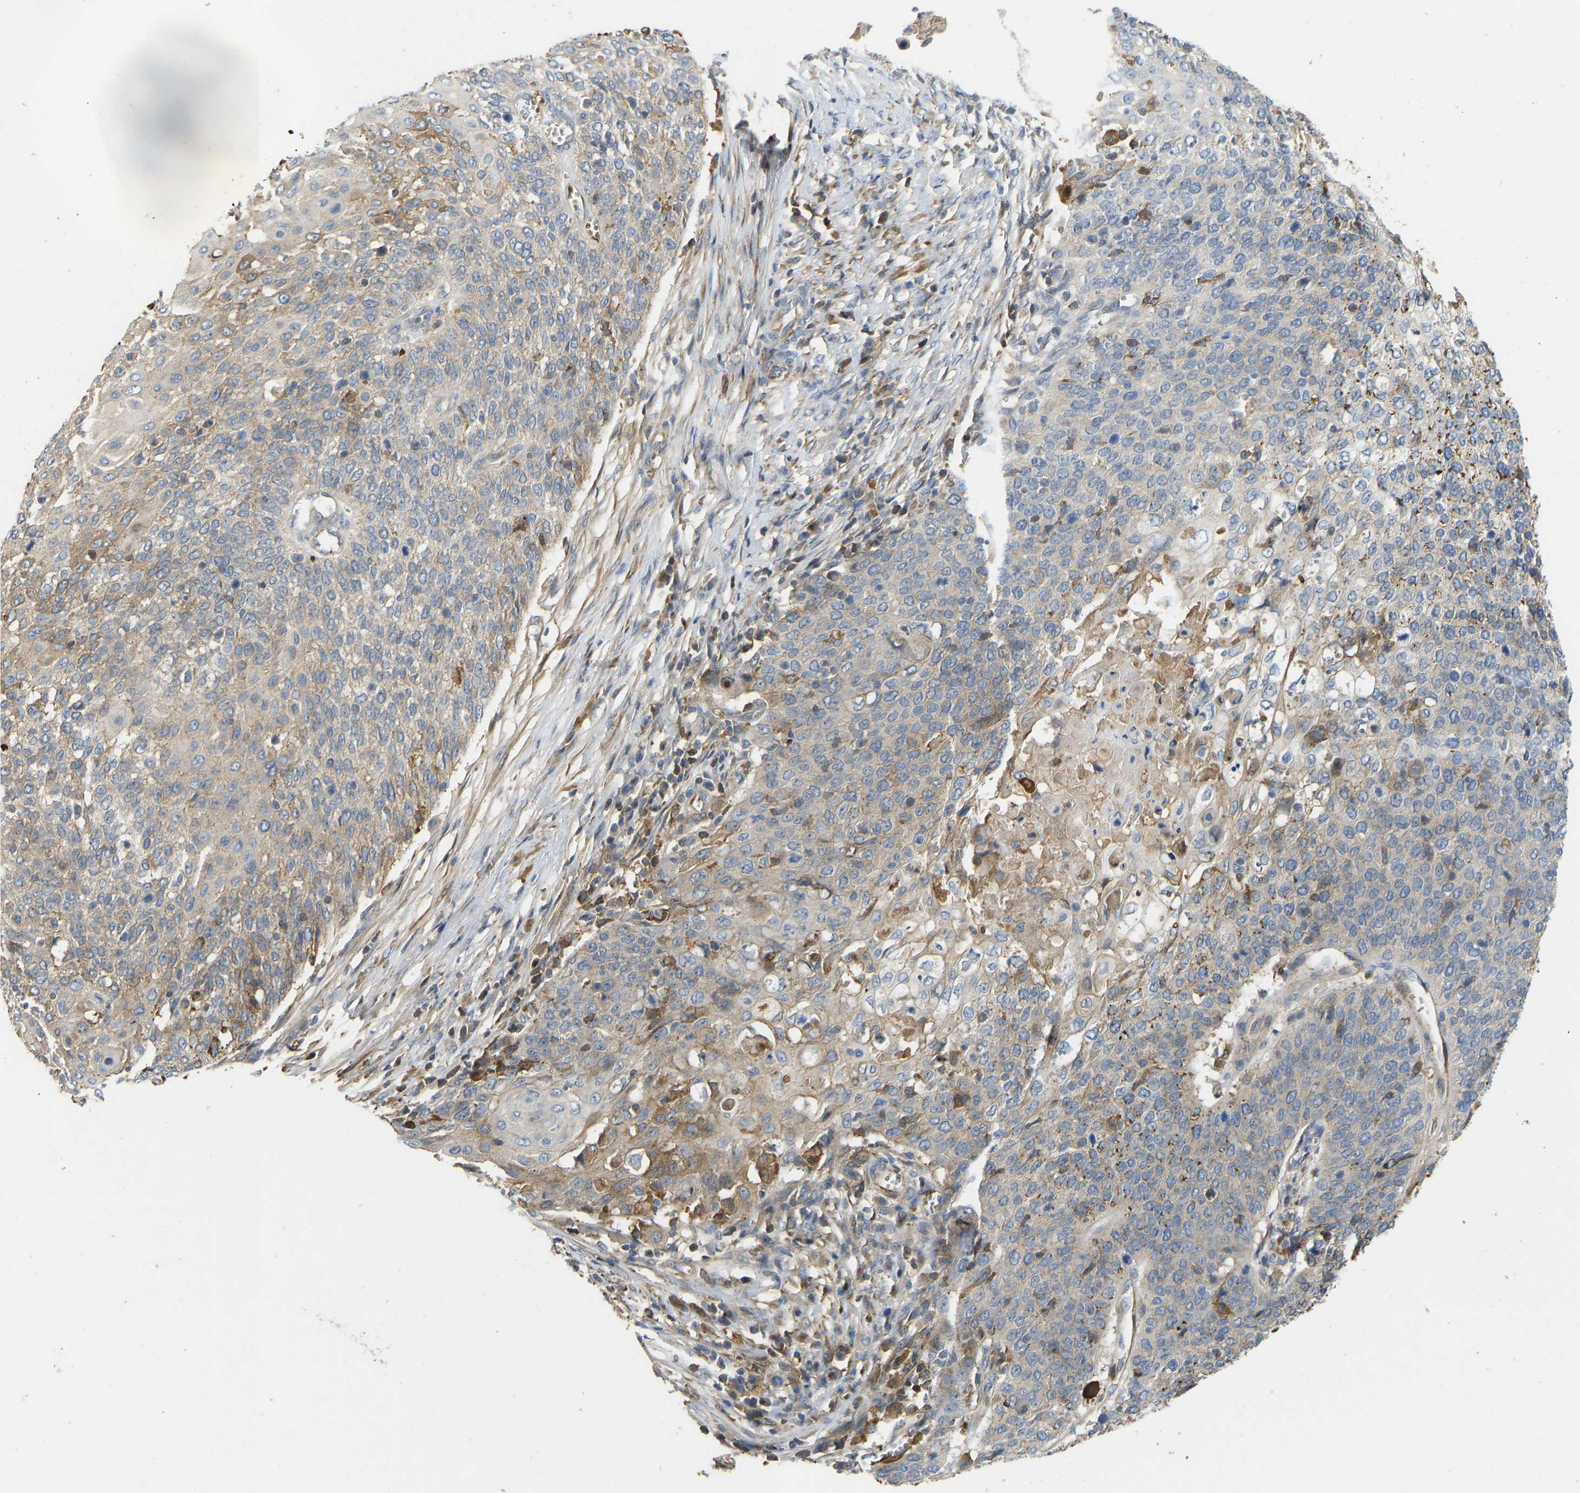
{"staining": {"intensity": "weak", "quantity": "<25%", "location": "cytoplasmic/membranous"}, "tissue": "cervical cancer", "cell_type": "Tumor cells", "image_type": "cancer", "snomed": [{"axis": "morphology", "description": "Squamous cell carcinoma, NOS"}, {"axis": "topography", "description": "Cervix"}], "caption": "Immunohistochemistry of cervical squamous cell carcinoma demonstrates no expression in tumor cells.", "gene": "VCPKMT", "patient": {"sex": "female", "age": 39}}